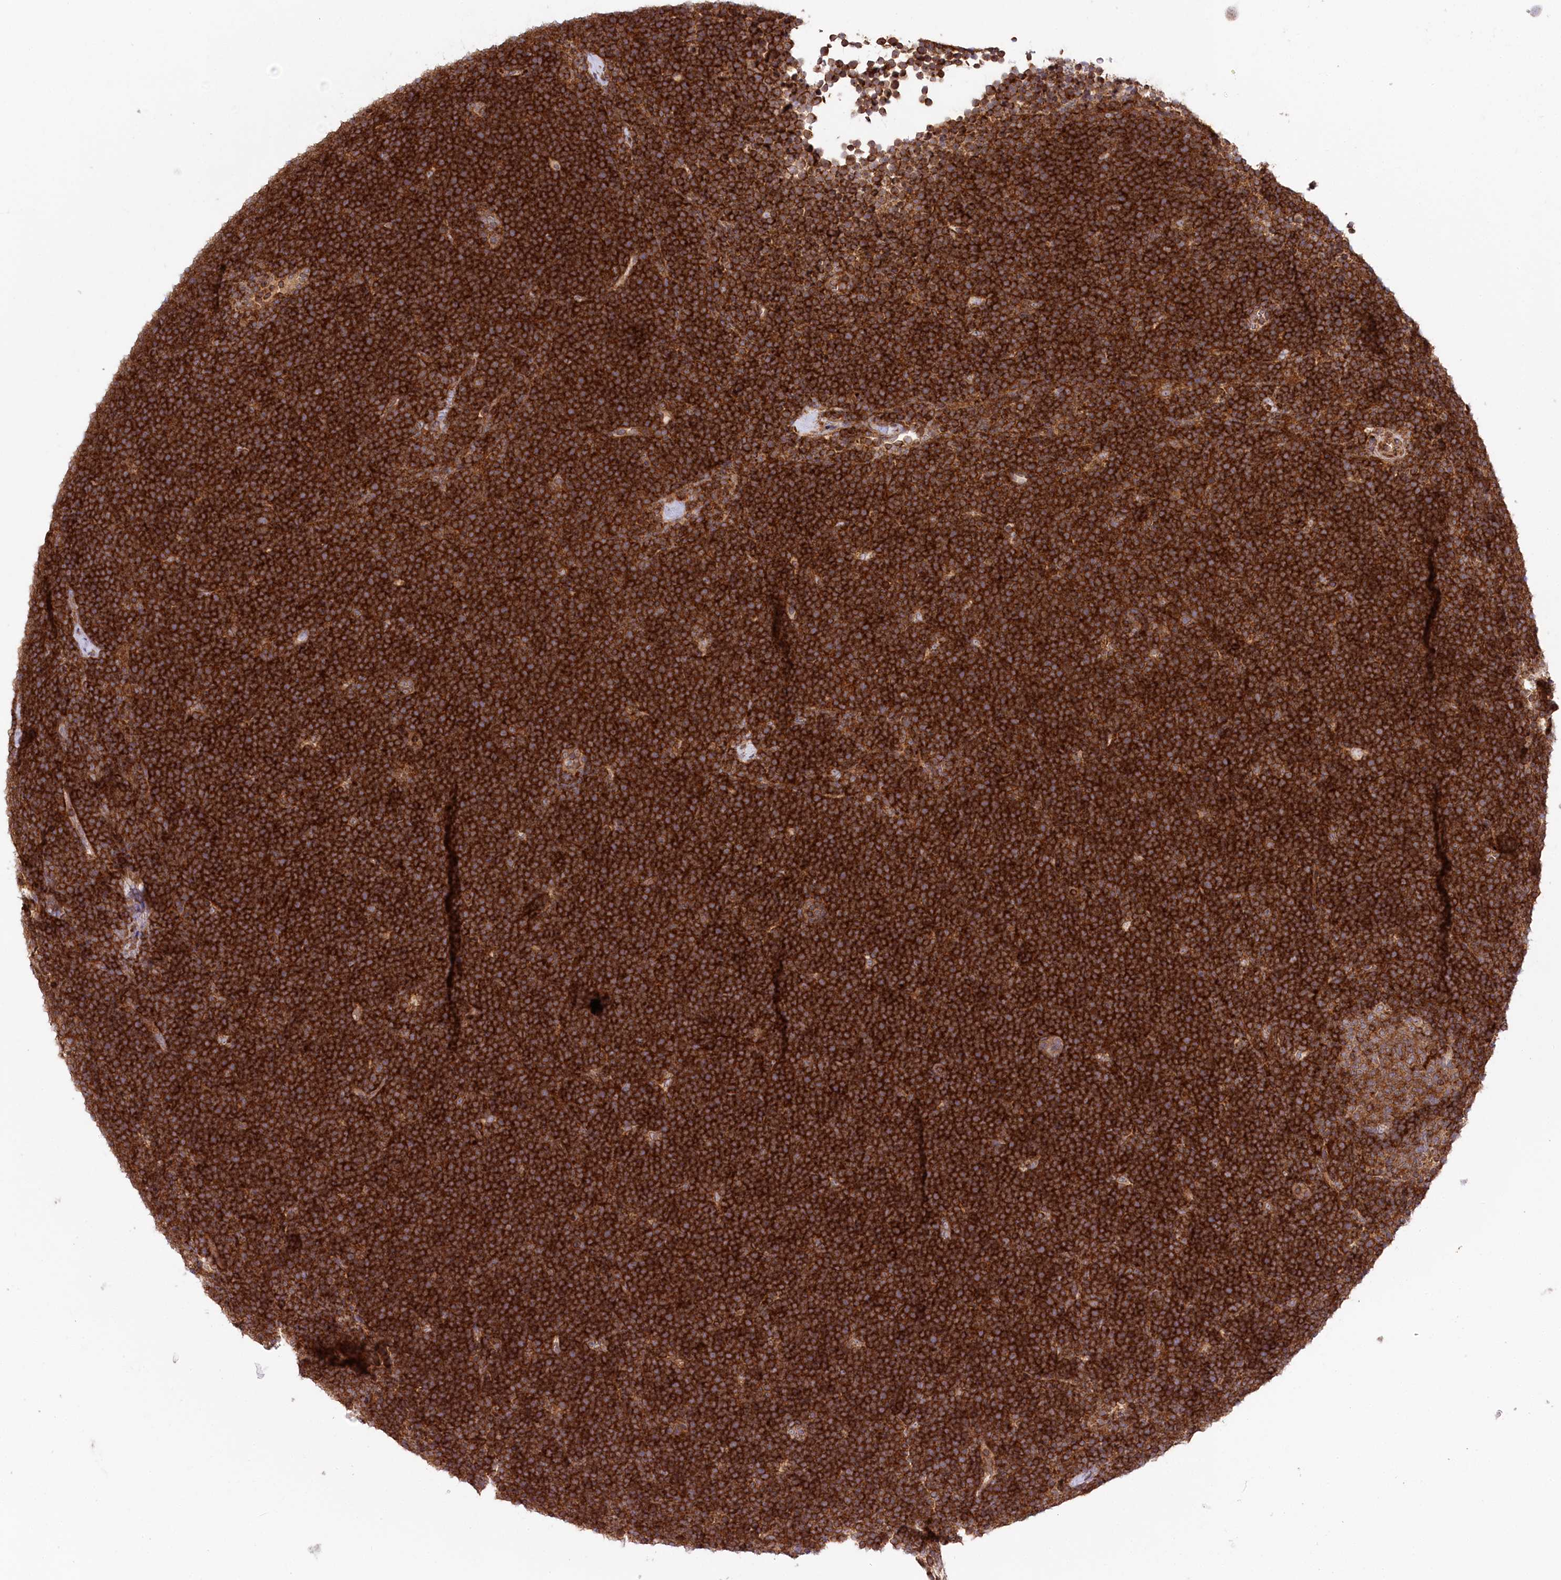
{"staining": {"intensity": "strong", "quantity": ">75%", "location": "cytoplasmic/membranous"}, "tissue": "lymphoma", "cell_type": "Tumor cells", "image_type": "cancer", "snomed": [{"axis": "morphology", "description": "Malignant lymphoma, non-Hodgkin's type, High grade"}, {"axis": "topography", "description": "Lymph node"}], "caption": "There is high levels of strong cytoplasmic/membranous expression in tumor cells of malignant lymphoma, non-Hodgkin's type (high-grade), as demonstrated by immunohistochemical staining (brown color).", "gene": "CCDC91", "patient": {"sex": "male", "age": 13}}